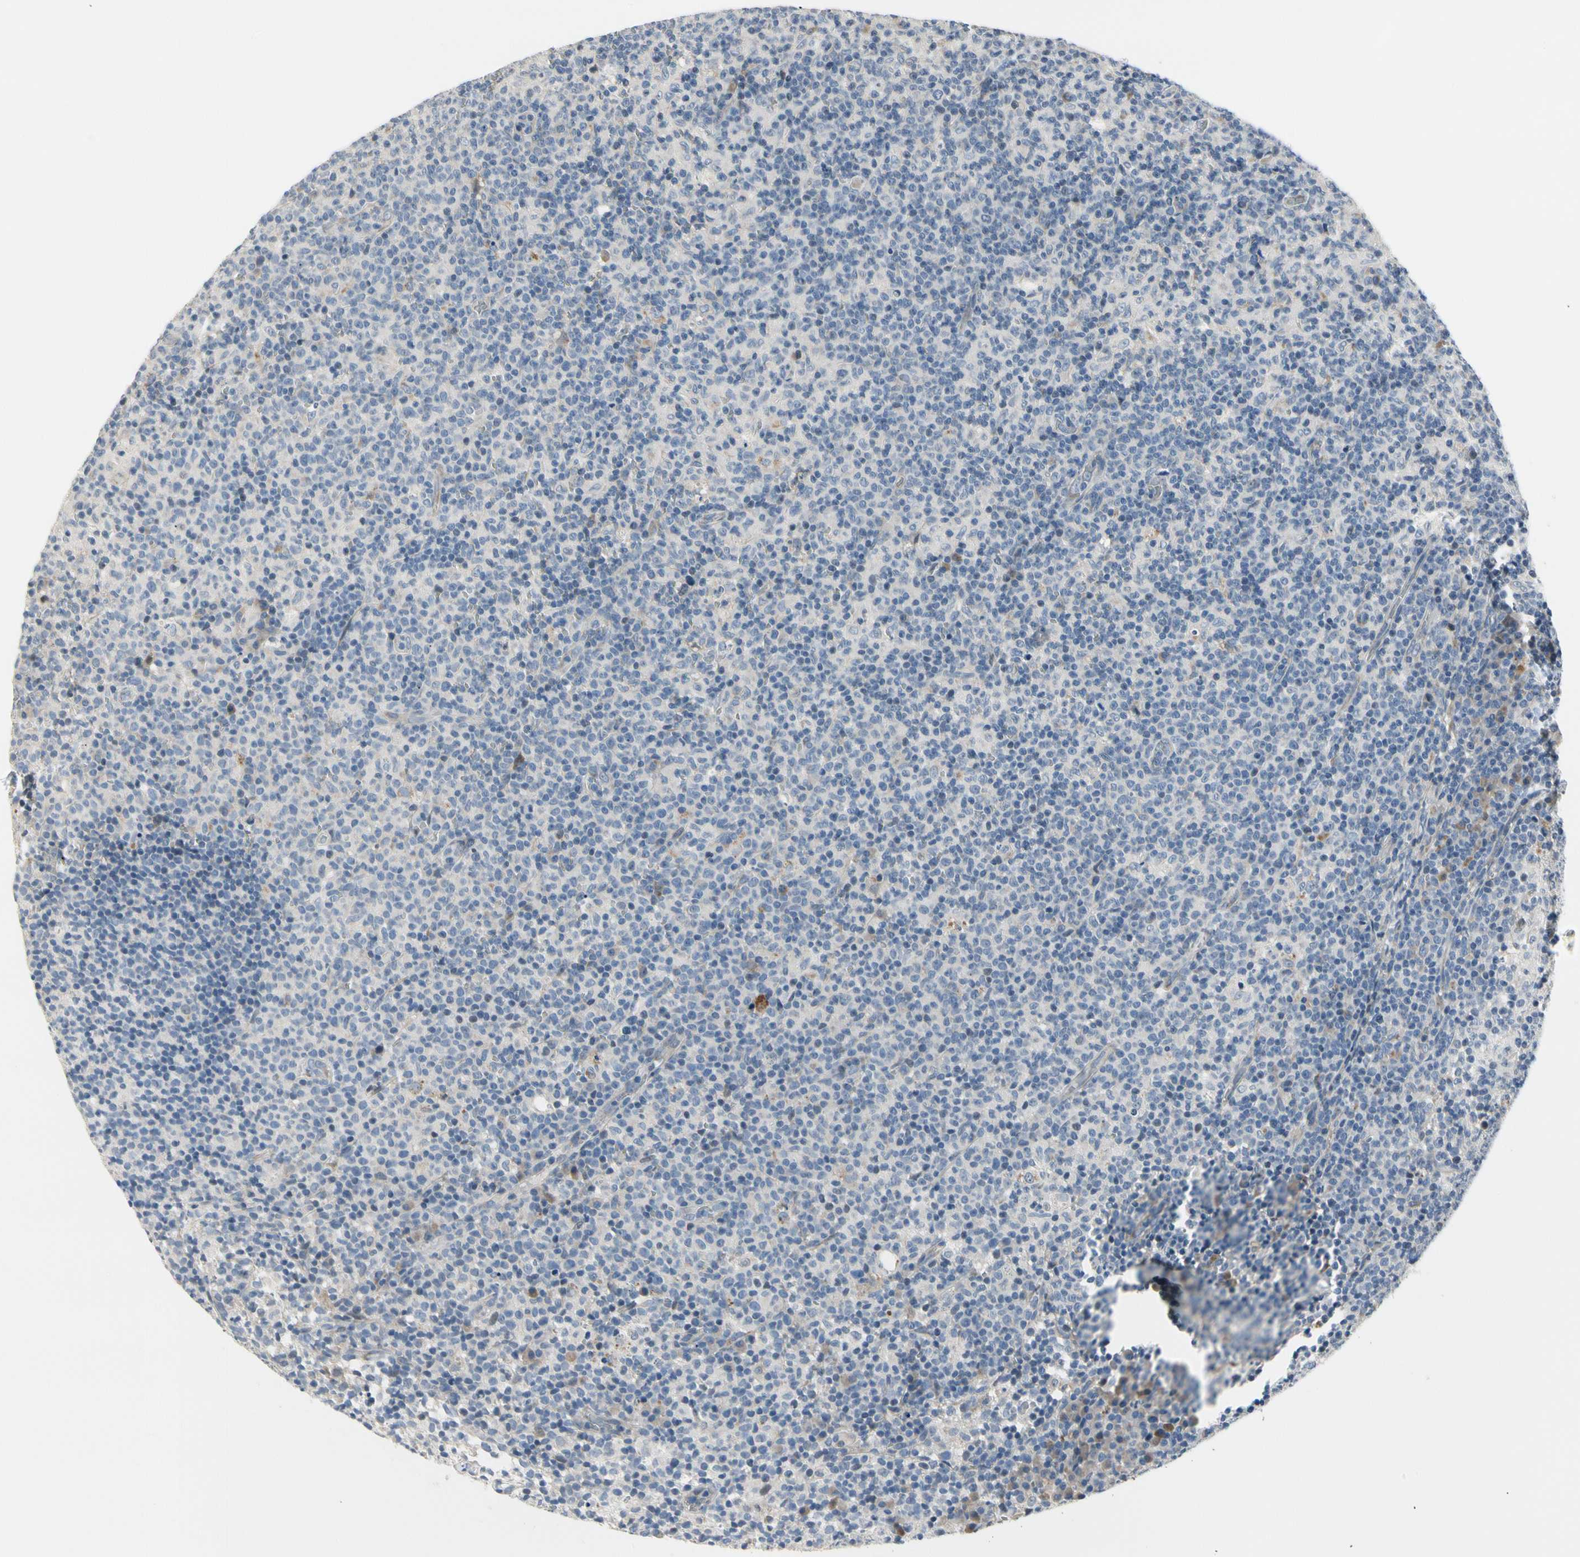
{"staining": {"intensity": "negative", "quantity": "none", "location": "none"}, "tissue": "lymph node", "cell_type": "Germinal center cells", "image_type": "normal", "snomed": [{"axis": "morphology", "description": "Normal tissue, NOS"}, {"axis": "morphology", "description": "Inflammation, NOS"}, {"axis": "topography", "description": "Lymph node"}], "caption": "Lymph node stained for a protein using immunohistochemistry reveals no expression germinal center cells.", "gene": "NFASC", "patient": {"sex": "male", "age": 55}}